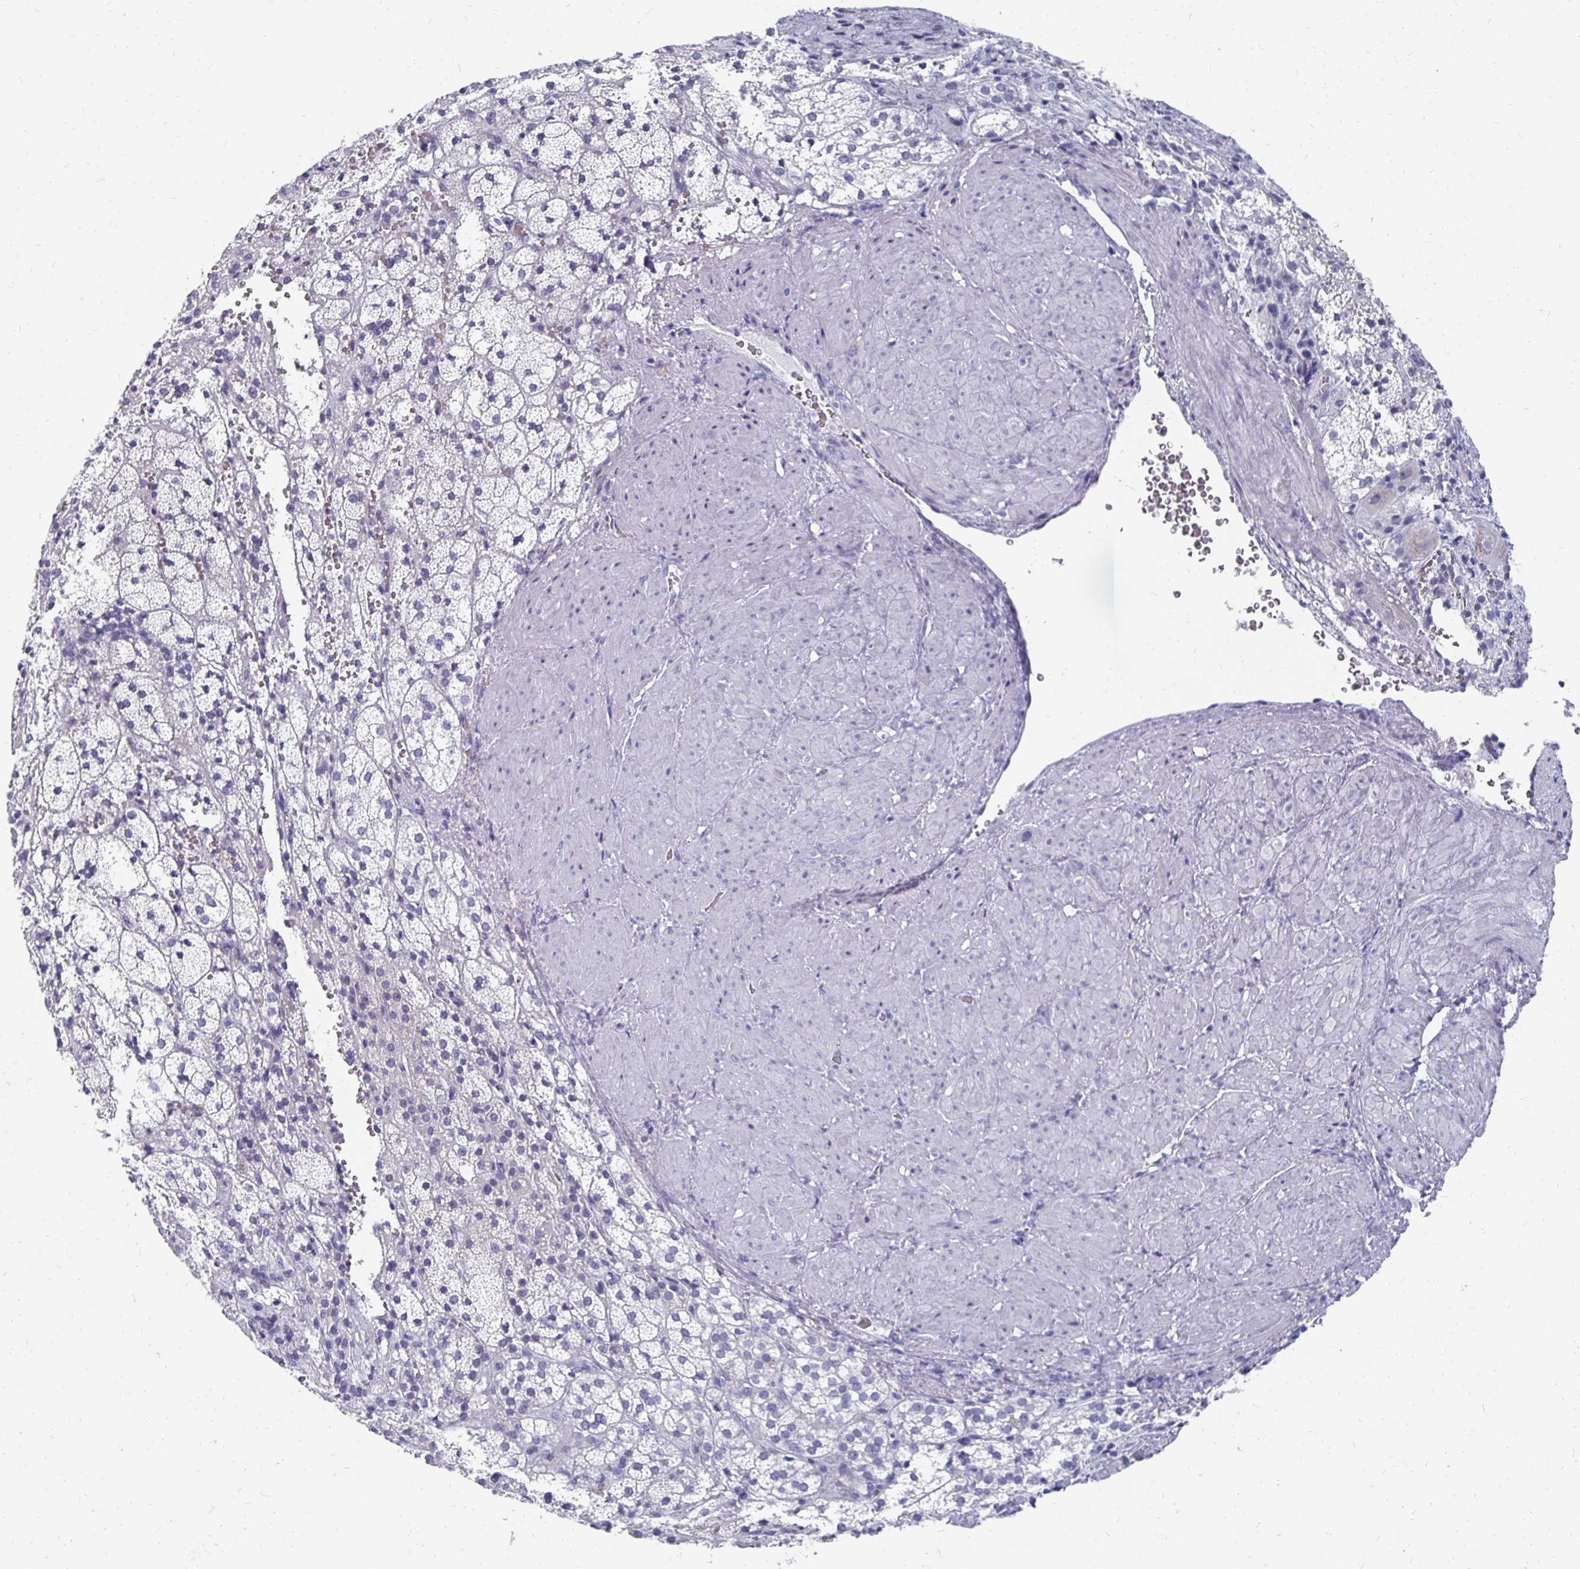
{"staining": {"intensity": "negative", "quantity": "none", "location": "none"}, "tissue": "adrenal gland", "cell_type": "Glandular cells", "image_type": "normal", "snomed": [{"axis": "morphology", "description": "Normal tissue, NOS"}, {"axis": "topography", "description": "Adrenal gland"}], "caption": "Immunohistochemistry (IHC) of unremarkable adrenal gland displays no expression in glandular cells. (DAB immunohistochemistry (IHC) visualized using brightfield microscopy, high magnification).", "gene": "SYCP3", "patient": {"sex": "male", "age": 53}}